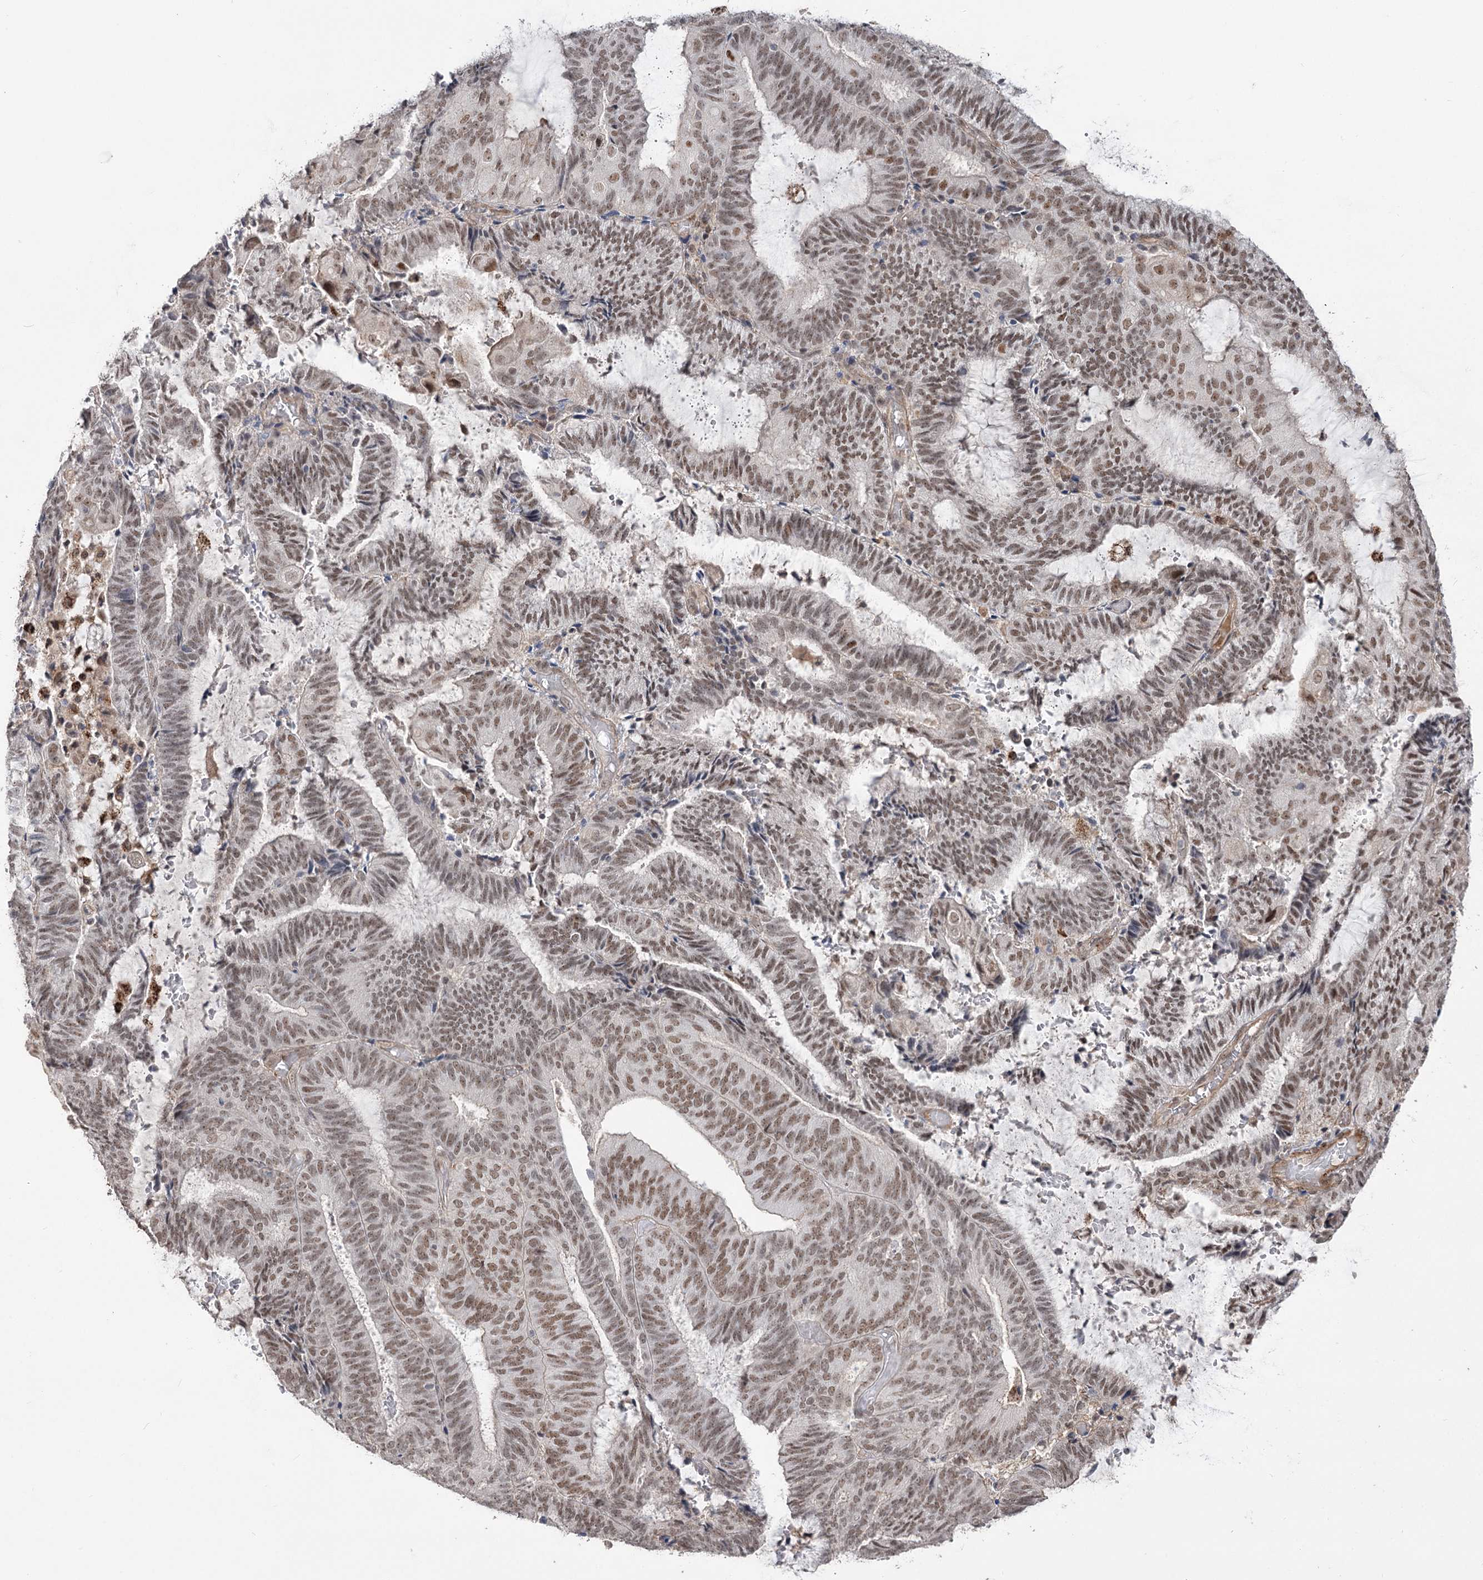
{"staining": {"intensity": "moderate", "quantity": ">75%", "location": "nuclear"}, "tissue": "endometrial cancer", "cell_type": "Tumor cells", "image_type": "cancer", "snomed": [{"axis": "morphology", "description": "Adenocarcinoma, NOS"}, {"axis": "topography", "description": "Endometrium"}], "caption": "A histopathology image showing moderate nuclear staining in about >75% of tumor cells in endometrial cancer, as visualized by brown immunohistochemical staining.", "gene": "ZSCAN23", "patient": {"sex": "female", "age": 81}}